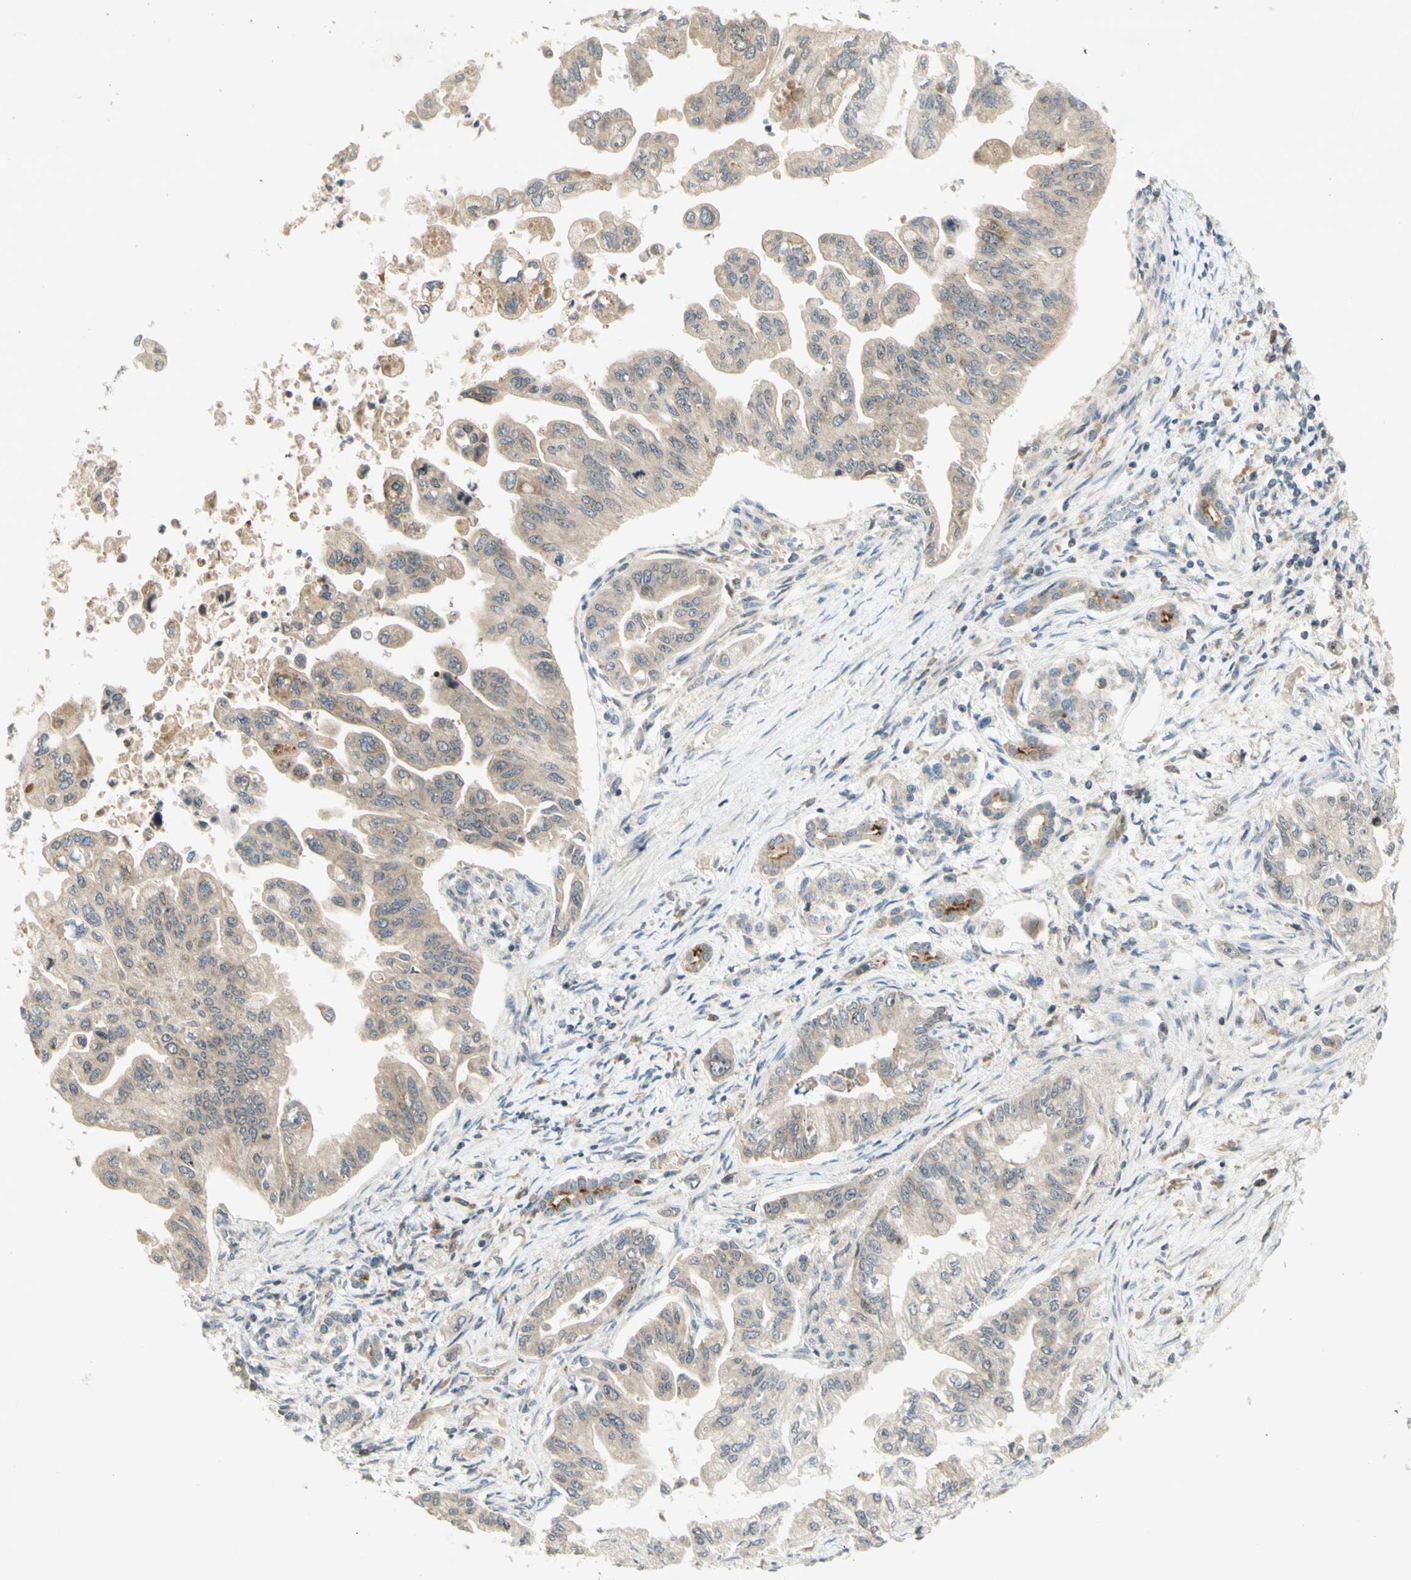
{"staining": {"intensity": "weak", "quantity": ">75%", "location": "cytoplasmic/membranous"}, "tissue": "pancreatic cancer", "cell_type": "Tumor cells", "image_type": "cancer", "snomed": [{"axis": "morphology", "description": "Normal tissue, NOS"}, {"axis": "topography", "description": "Pancreas"}], "caption": "Immunohistochemistry (IHC) of human pancreatic cancer reveals low levels of weak cytoplasmic/membranous positivity in approximately >75% of tumor cells.", "gene": "ETF1", "patient": {"sex": "male", "age": 42}}